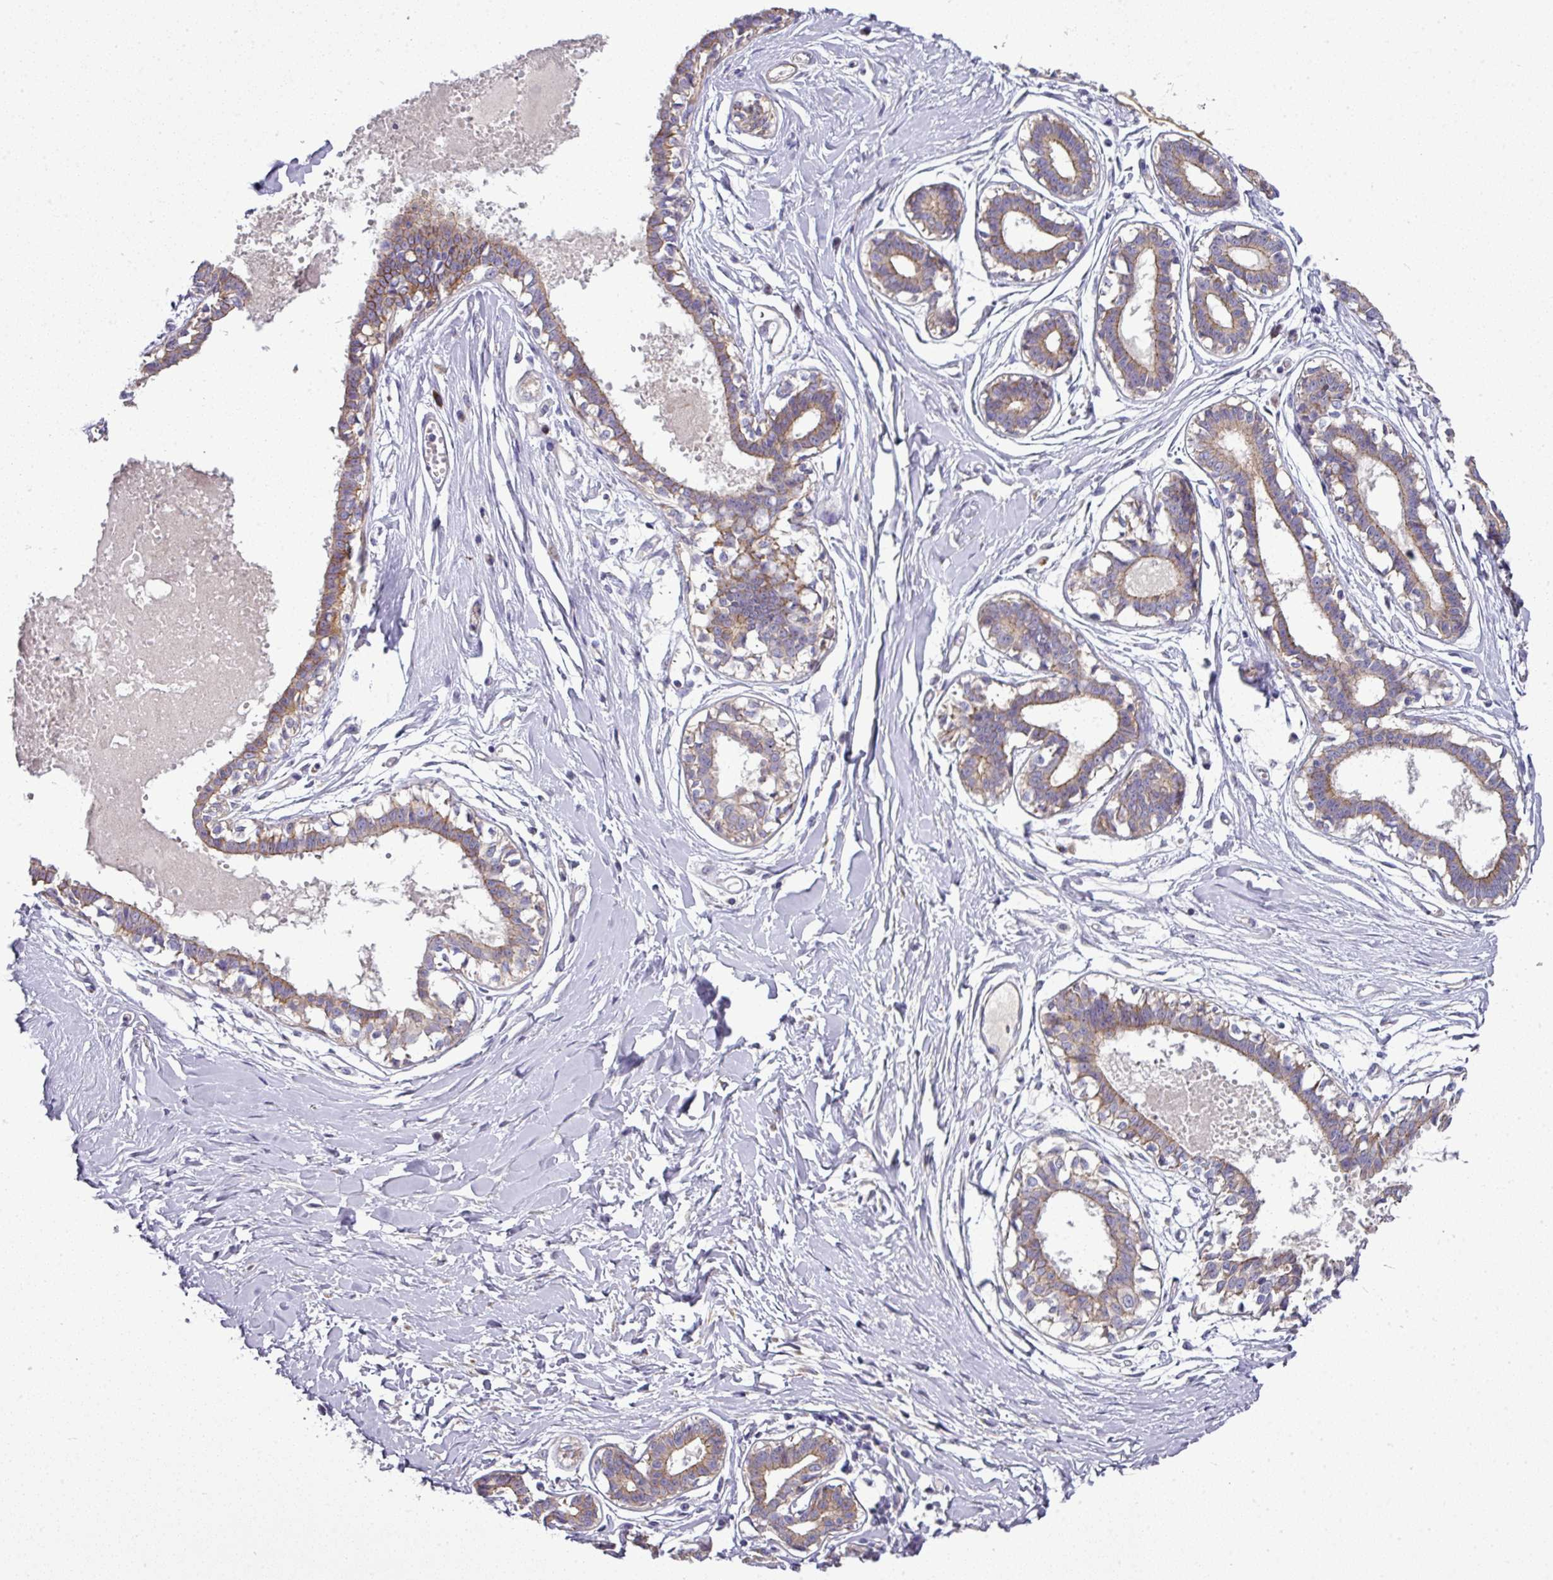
{"staining": {"intensity": "negative", "quantity": "none", "location": "none"}, "tissue": "breast", "cell_type": "Adipocytes", "image_type": "normal", "snomed": [{"axis": "morphology", "description": "Normal tissue, NOS"}, {"axis": "topography", "description": "Breast"}], "caption": "Breast was stained to show a protein in brown. There is no significant expression in adipocytes. (DAB (3,3'-diaminobenzidine) IHC visualized using brightfield microscopy, high magnification).", "gene": "GAN", "patient": {"sex": "female", "age": 45}}